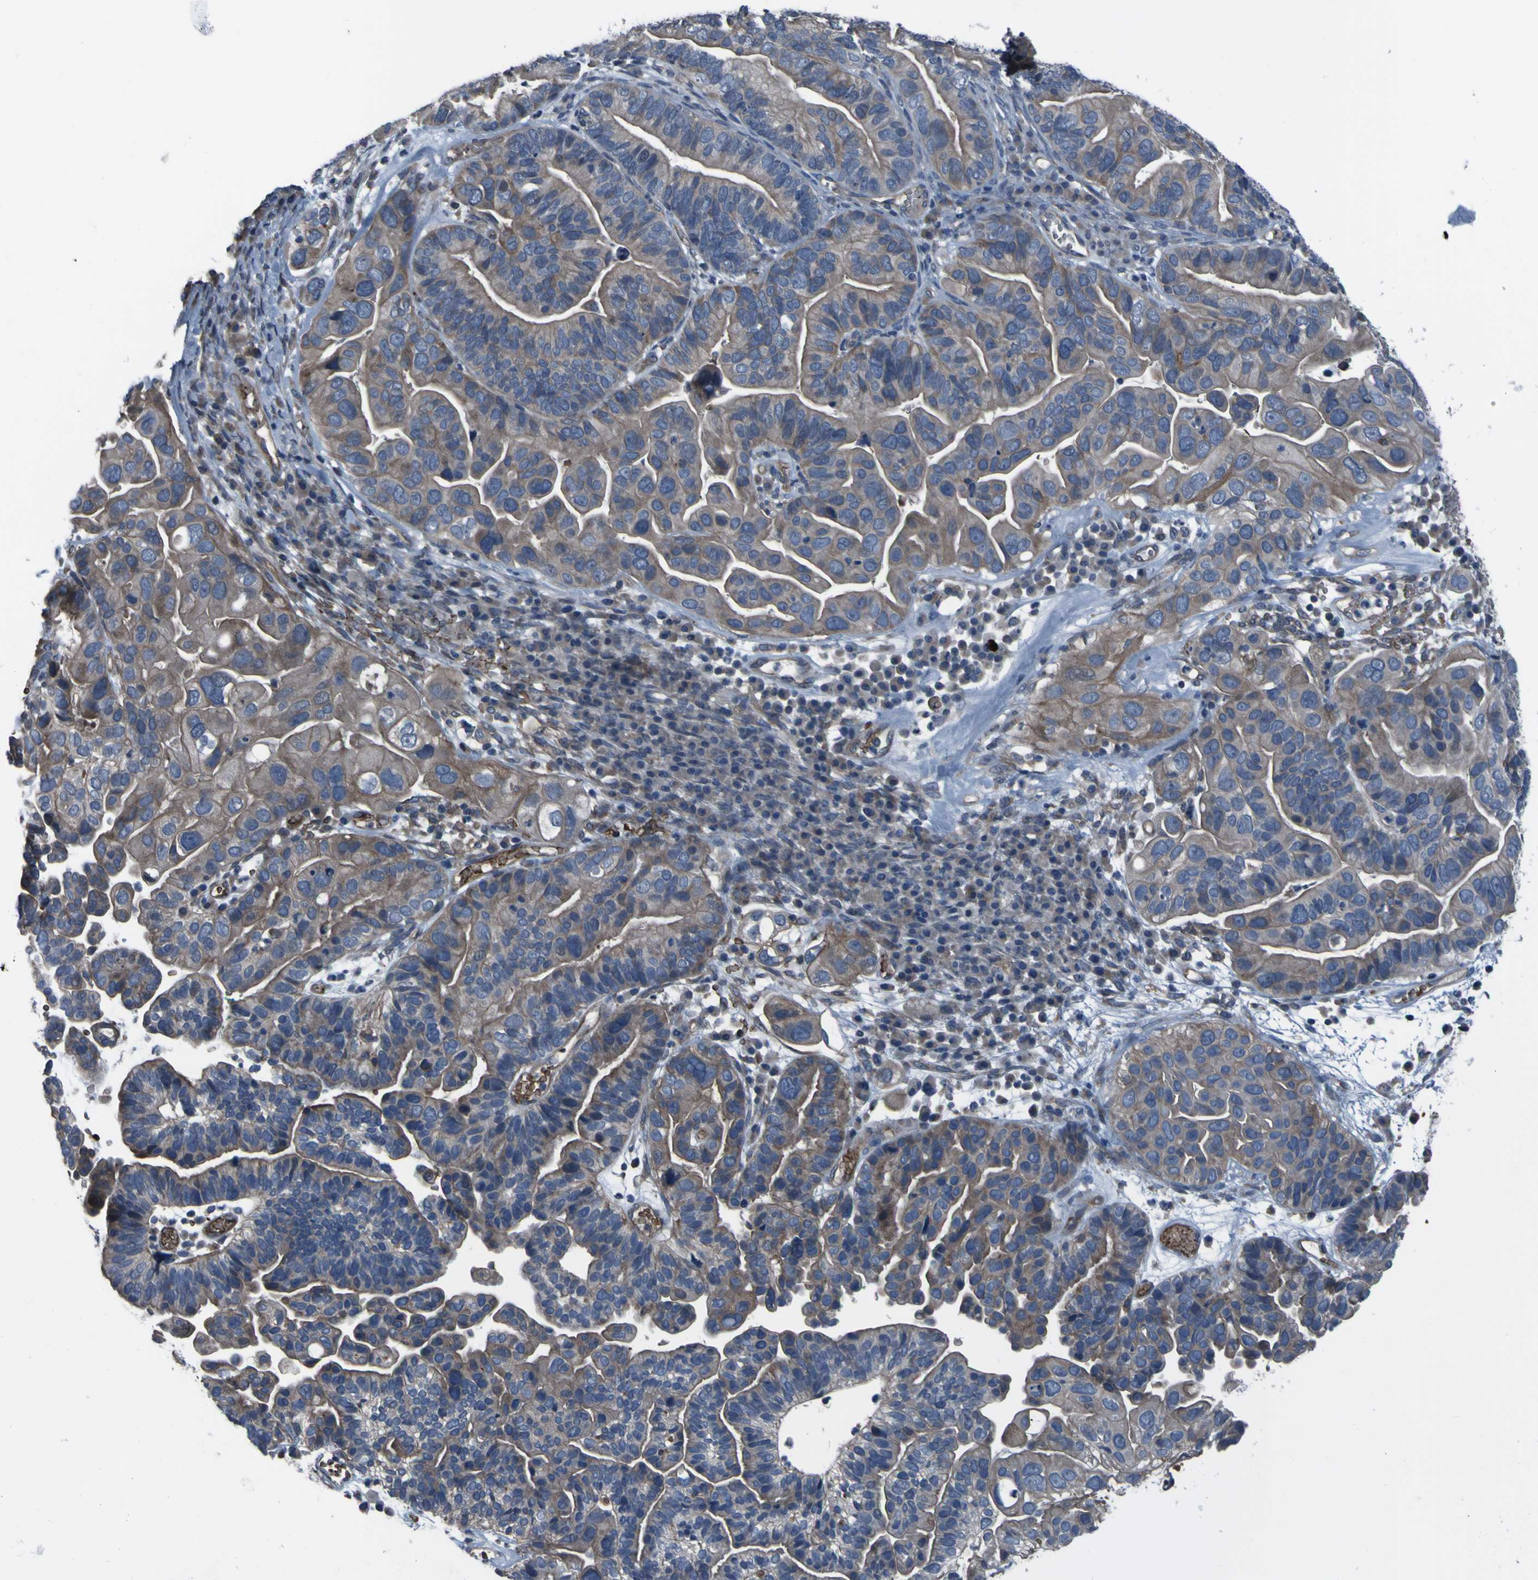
{"staining": {"intensity": "moderate", "quantity": ">75%", "location": "cytoplasmic/membranous"}, "tissue": "ovarian cancer", "cell_type": "Tumor cells", "image_type": "cancer", "snomed": [{"axis": "morphology", "description": "Cystadenocarcinoma, serous, NOS"}, {"axis": "topography", "description": "Ovary"}], "caption": "Tumor cells display medium levels of moderate cytoplasmic/membranous positivity in approximately >75% of cells in serous cystadenocarcinoma (ovarian).", "gene": "GRAMD1A", "patient": {"sex": "female", "age": 56}}